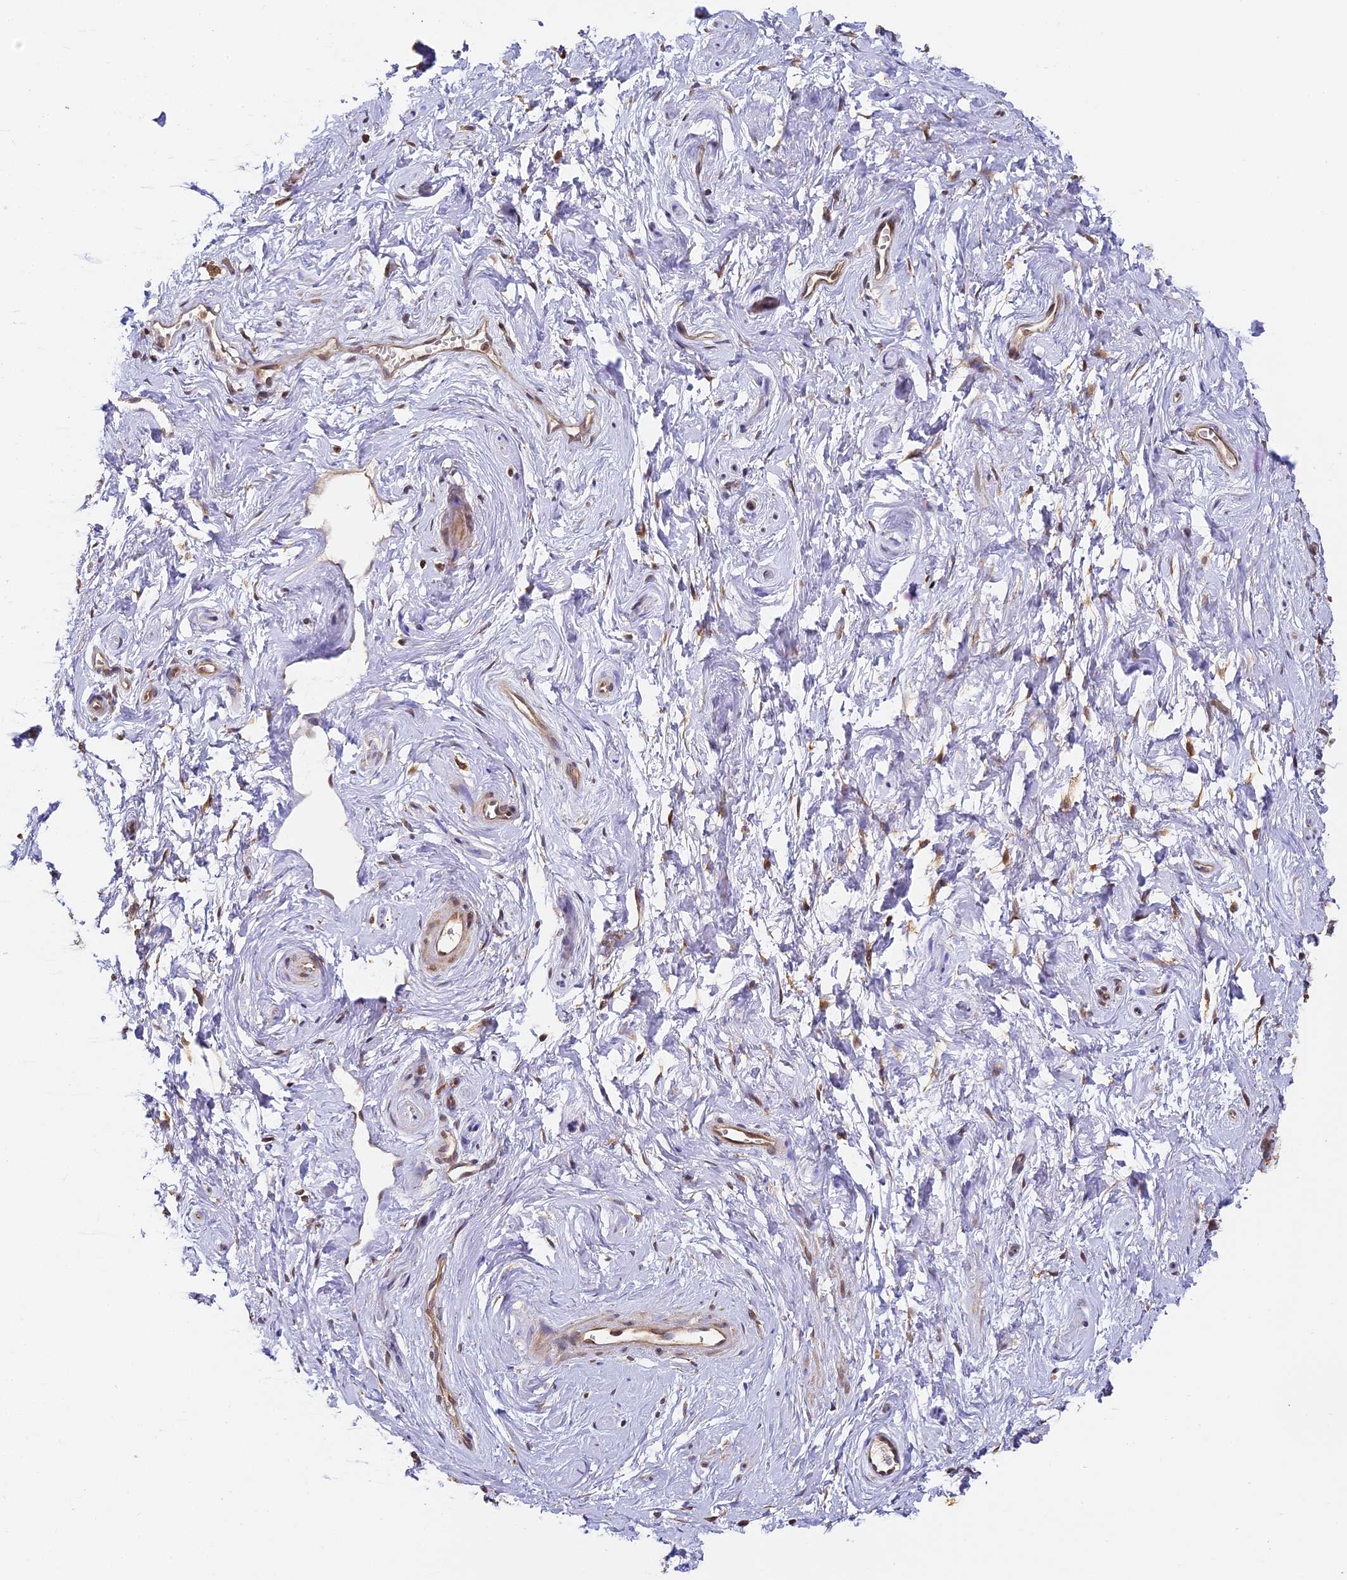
{"staining": {"intensity": "moderate", "quantity": ">75%", "location": "cytoplasmic/membranous,nuclear"}, "tissue": "vagina", "cell_type": "Squamous epithelial cells", "image_type": "normal", "snomed": [{"axis": "morphology", "description": "Normal tissue, NOS"}, {"axis": "topography", "description": "Vagina"}, {"axis": "topography", "description": "Cervix"}], "caption": "IHC photomicrograph of unremarkable vagina stained for a protein (brown), which exhibits medium levels of moderate cytoplasmic/membranous,nuclear positivity in approximately >75% of squamous epithelial cells.", "gene": "ENSG00000268870", "patient": {"sex": "female", "age": 40}}